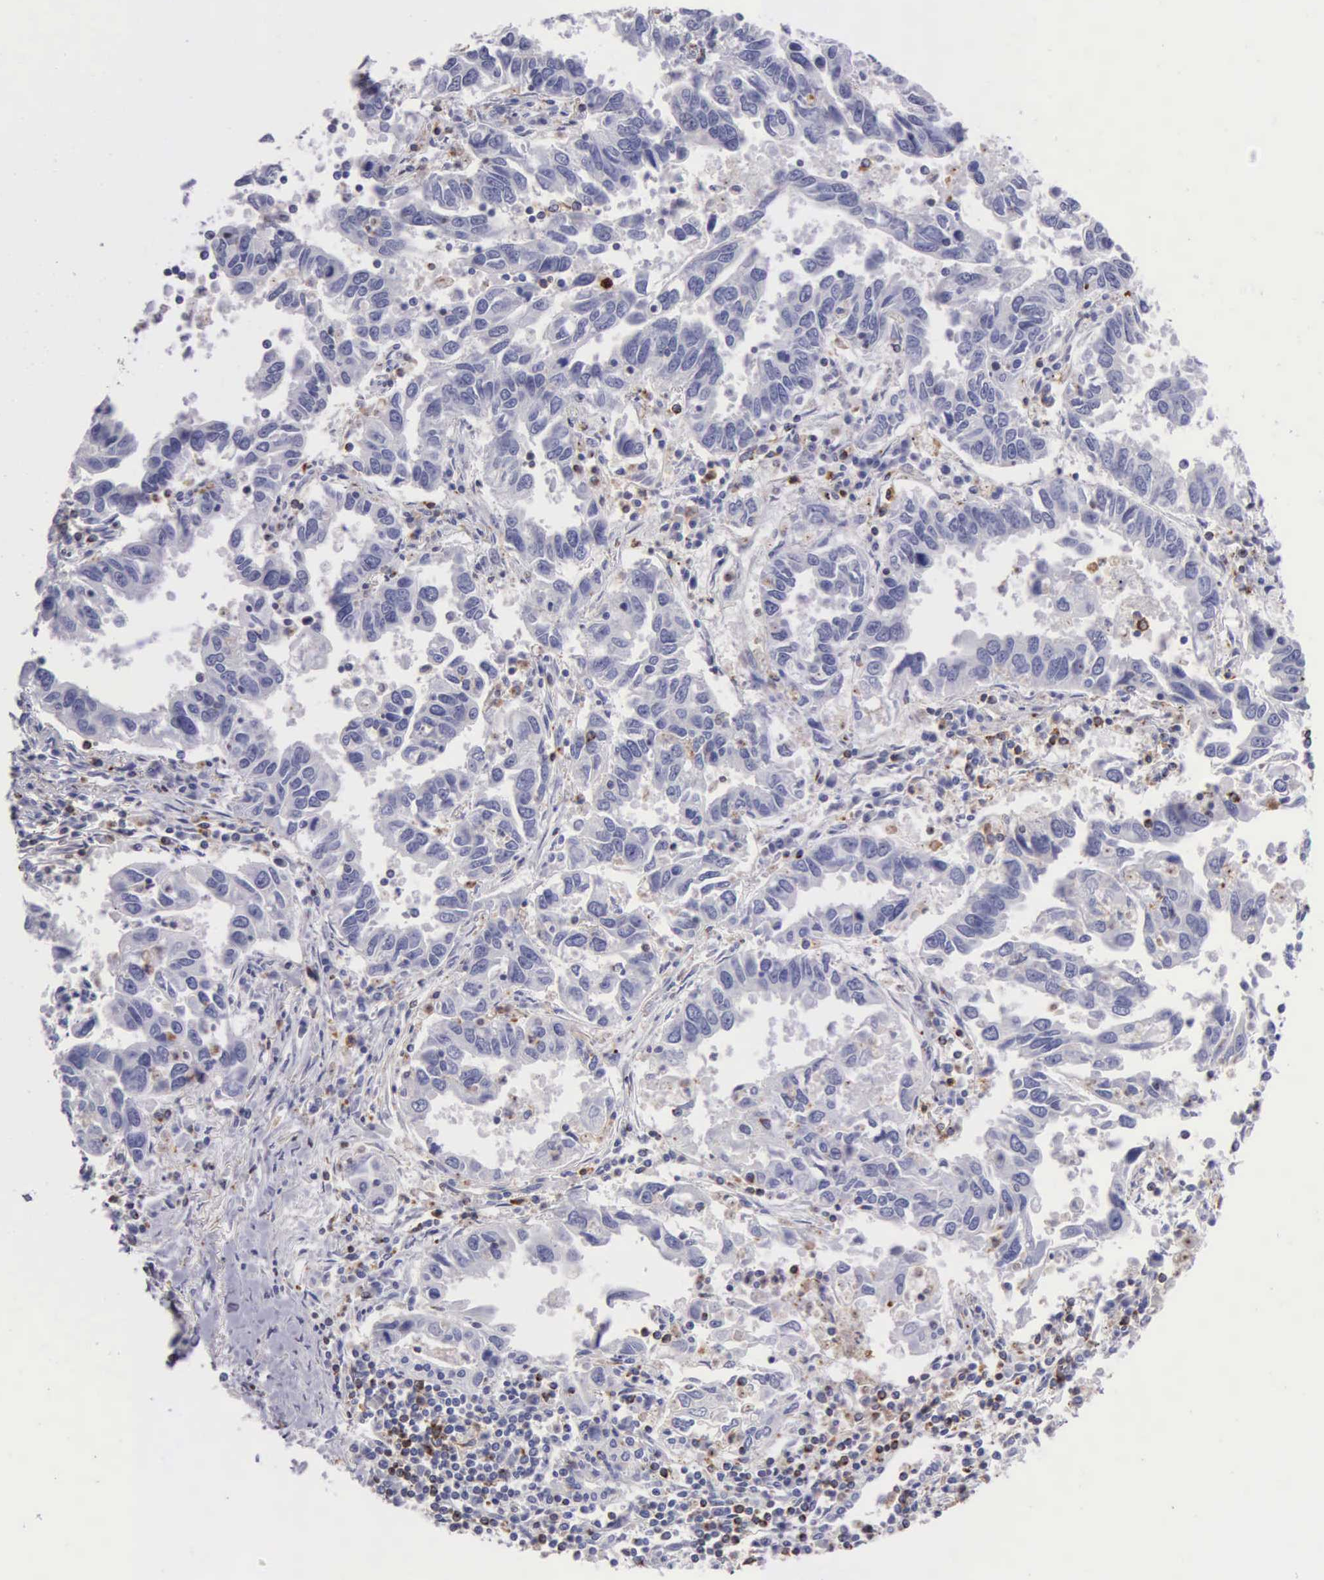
{"staining": {"intensity": "negative", "quantity": "none", "location": "none"}, "tissue": "lung cancer", "cell_type": "Tumor cells", "image_type": "cancer", "snomed": [{"axis": "morphology", "description": "Adenocarcinoma, NOS"}, {"axis": "topography", "description": "Lung"}], "caption": "Adenocarcinoma (lung) was stained to show a protein in brown. There is no significant positivity in tumor cells. (Stains: DAB immunohistochemistry with hematoxylin counter stain, Microscopy: brightfield microscopy at high magnification).", "gene": "SRGN", "patient": {"sex": "male", "age": 48}}